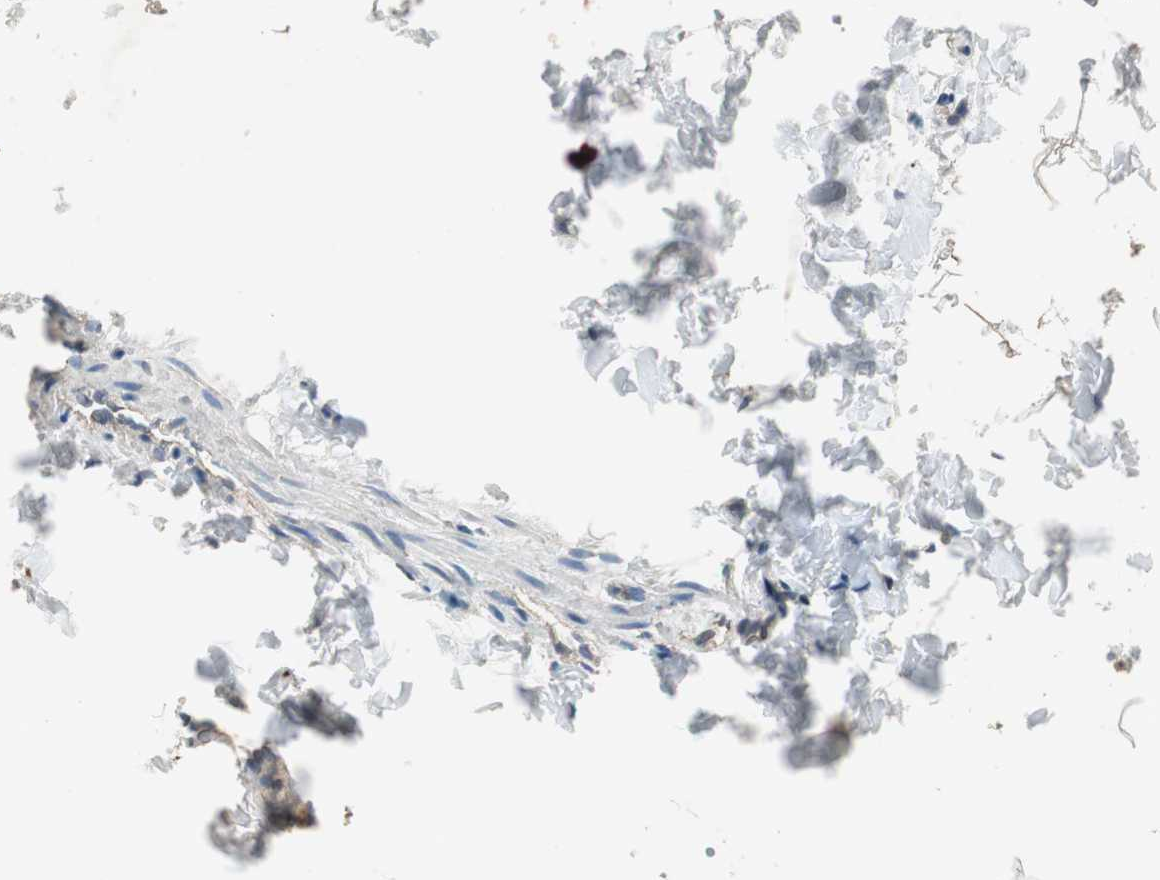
{"staining": {"intensity": "negative", "quantity": "none", "location": "none"}, "tissue": "gallbladder", "cell_type": "Glandular cells", "image_type": "normal", "snomed": [{"axis": "morphology", "description": "Normal tissue, NOS"}, {"axis": "topography", "description": "Gallbladder"}], "caption": "High power microscopy histopathology image of an immunohistochemistry (IHC) image of unremarkable gallbladder, revealing no significant expression in glandular cells.", "gene": "PSMB4", "patient": {"sex": "female", "age": 24}}